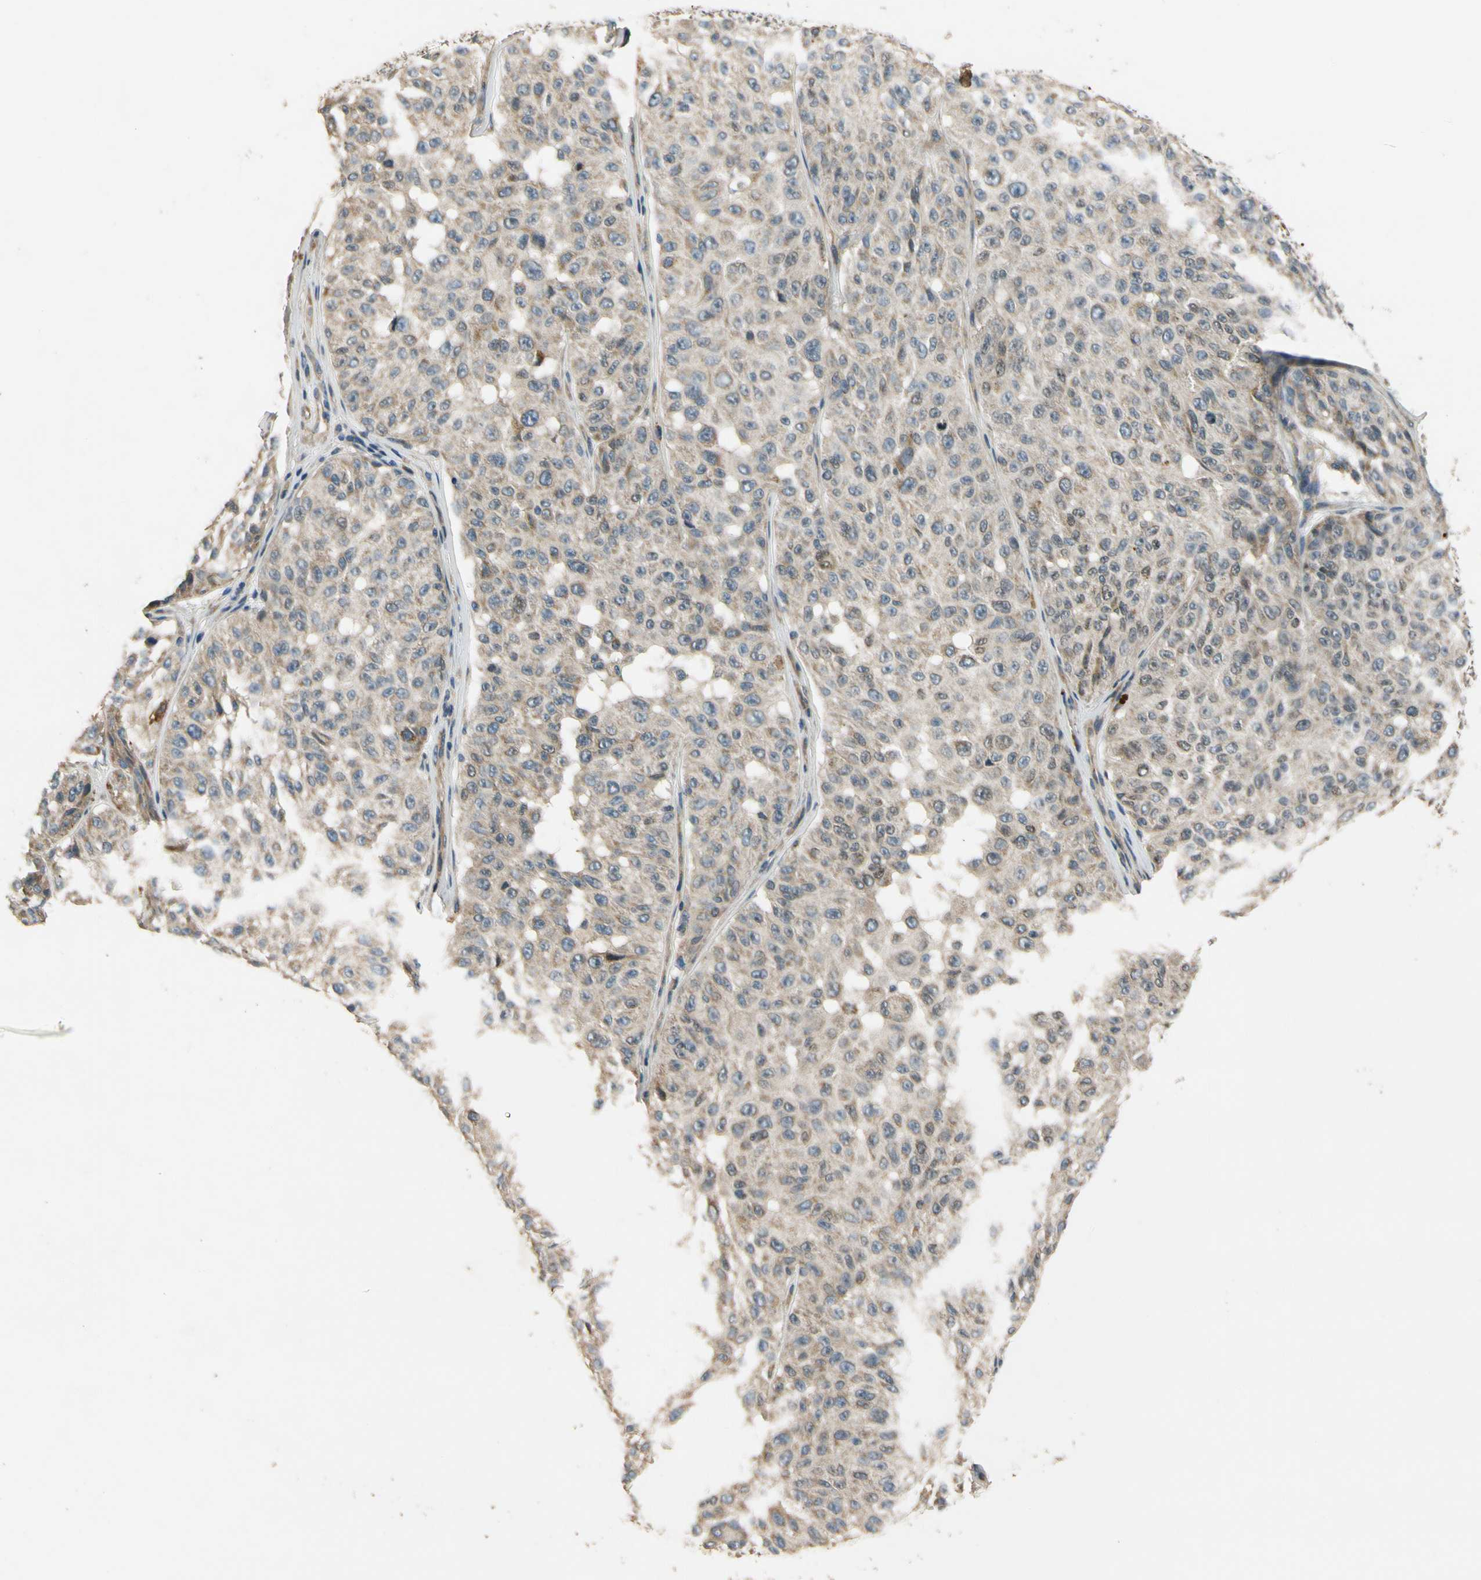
{"staining": {"intensity": "weak", "quantity": "<25%", "location": "cytoplasmic/membranous"}, "tissue": "melanoma", "cell_type": "Tumor cells", "image_type": "cancer", "snomed": [{"axis": "morphology", "description": "Malignant melanoma, NOS"}, {"axis": "topography", "description": "Skin"}], "caption": "An IHC micrograph of melanoma is shown. There is no staining in tumor cells of melanoma.", "gene": "ALKBH3", "patient": {"sex": "female", "age": 46}}